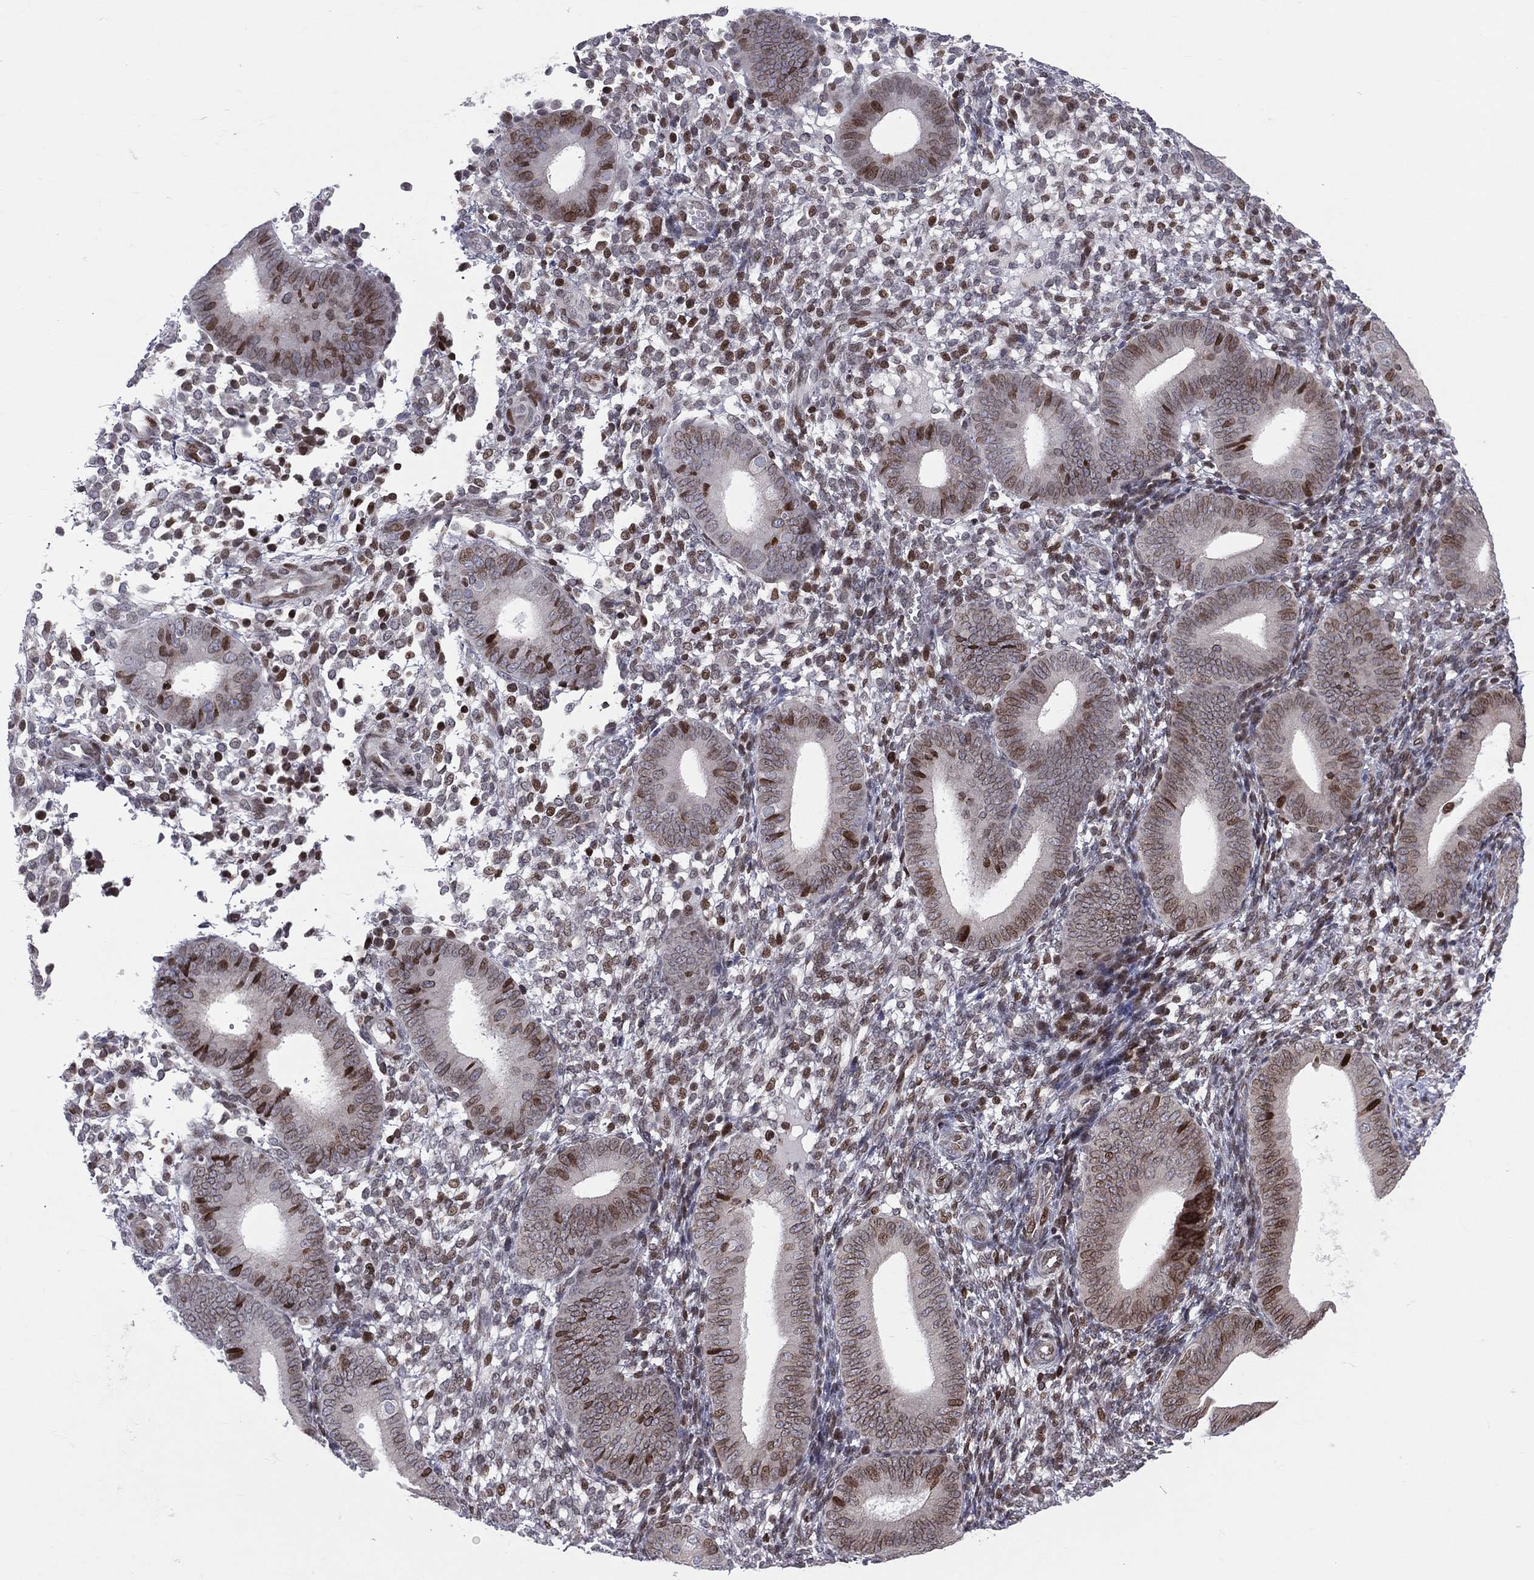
{"staining": {"intensity": "moderate", "quantity": "25%-75%", "location": "nuclear"}, "tissue": "endometrium", "cell_type": "Cells in endometrial stroma", "image_type": "normal", "snomed": [{"axis": "morphology", "description": "Normal tissue, NOS"}, {"axis": "topography", "description": "Endometrium"}], "caption": "Endometrium stained for a protein shows moderate nuclear positivity in cells in endometrial stroma.", "gene": "DBF4B", "patient": {"sex": "female", "age": 39}}